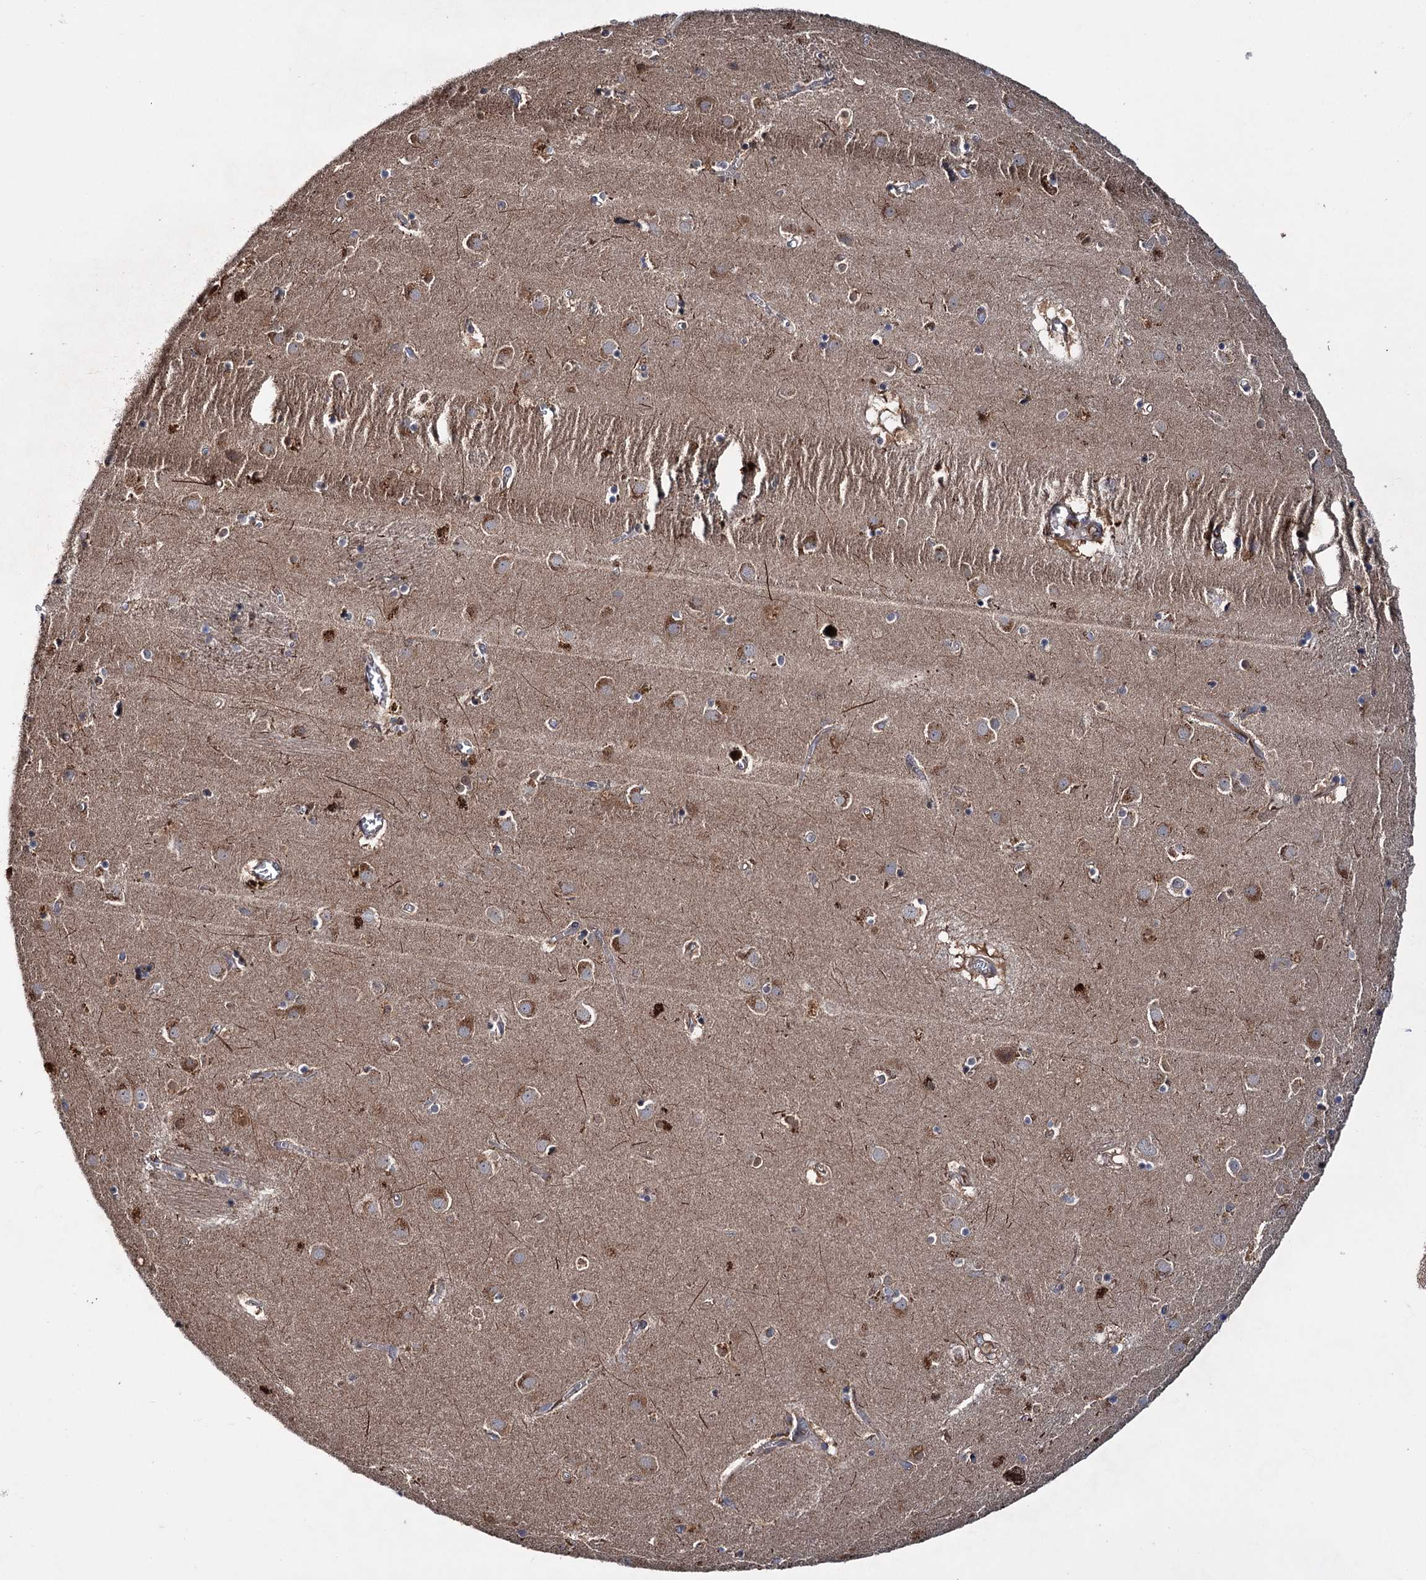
{"staining": {"intensity": "moderate", "quantity": "<25%", "location": "nuclear"}, "tissue": "caudate", "cell_type": "Glial cells", "image_type": "normal", "snomed": [{"axis": "morphology", "description": "Normal tissue, NOS"}, {"axis": "topography", "description": "Lateral ventricle wall"}], "caption": "Caudate stained with a protein marker displays moderate staining in glial cells.", "gene": "PTPN3", "patient": {"sex": "male", "age": 70}}